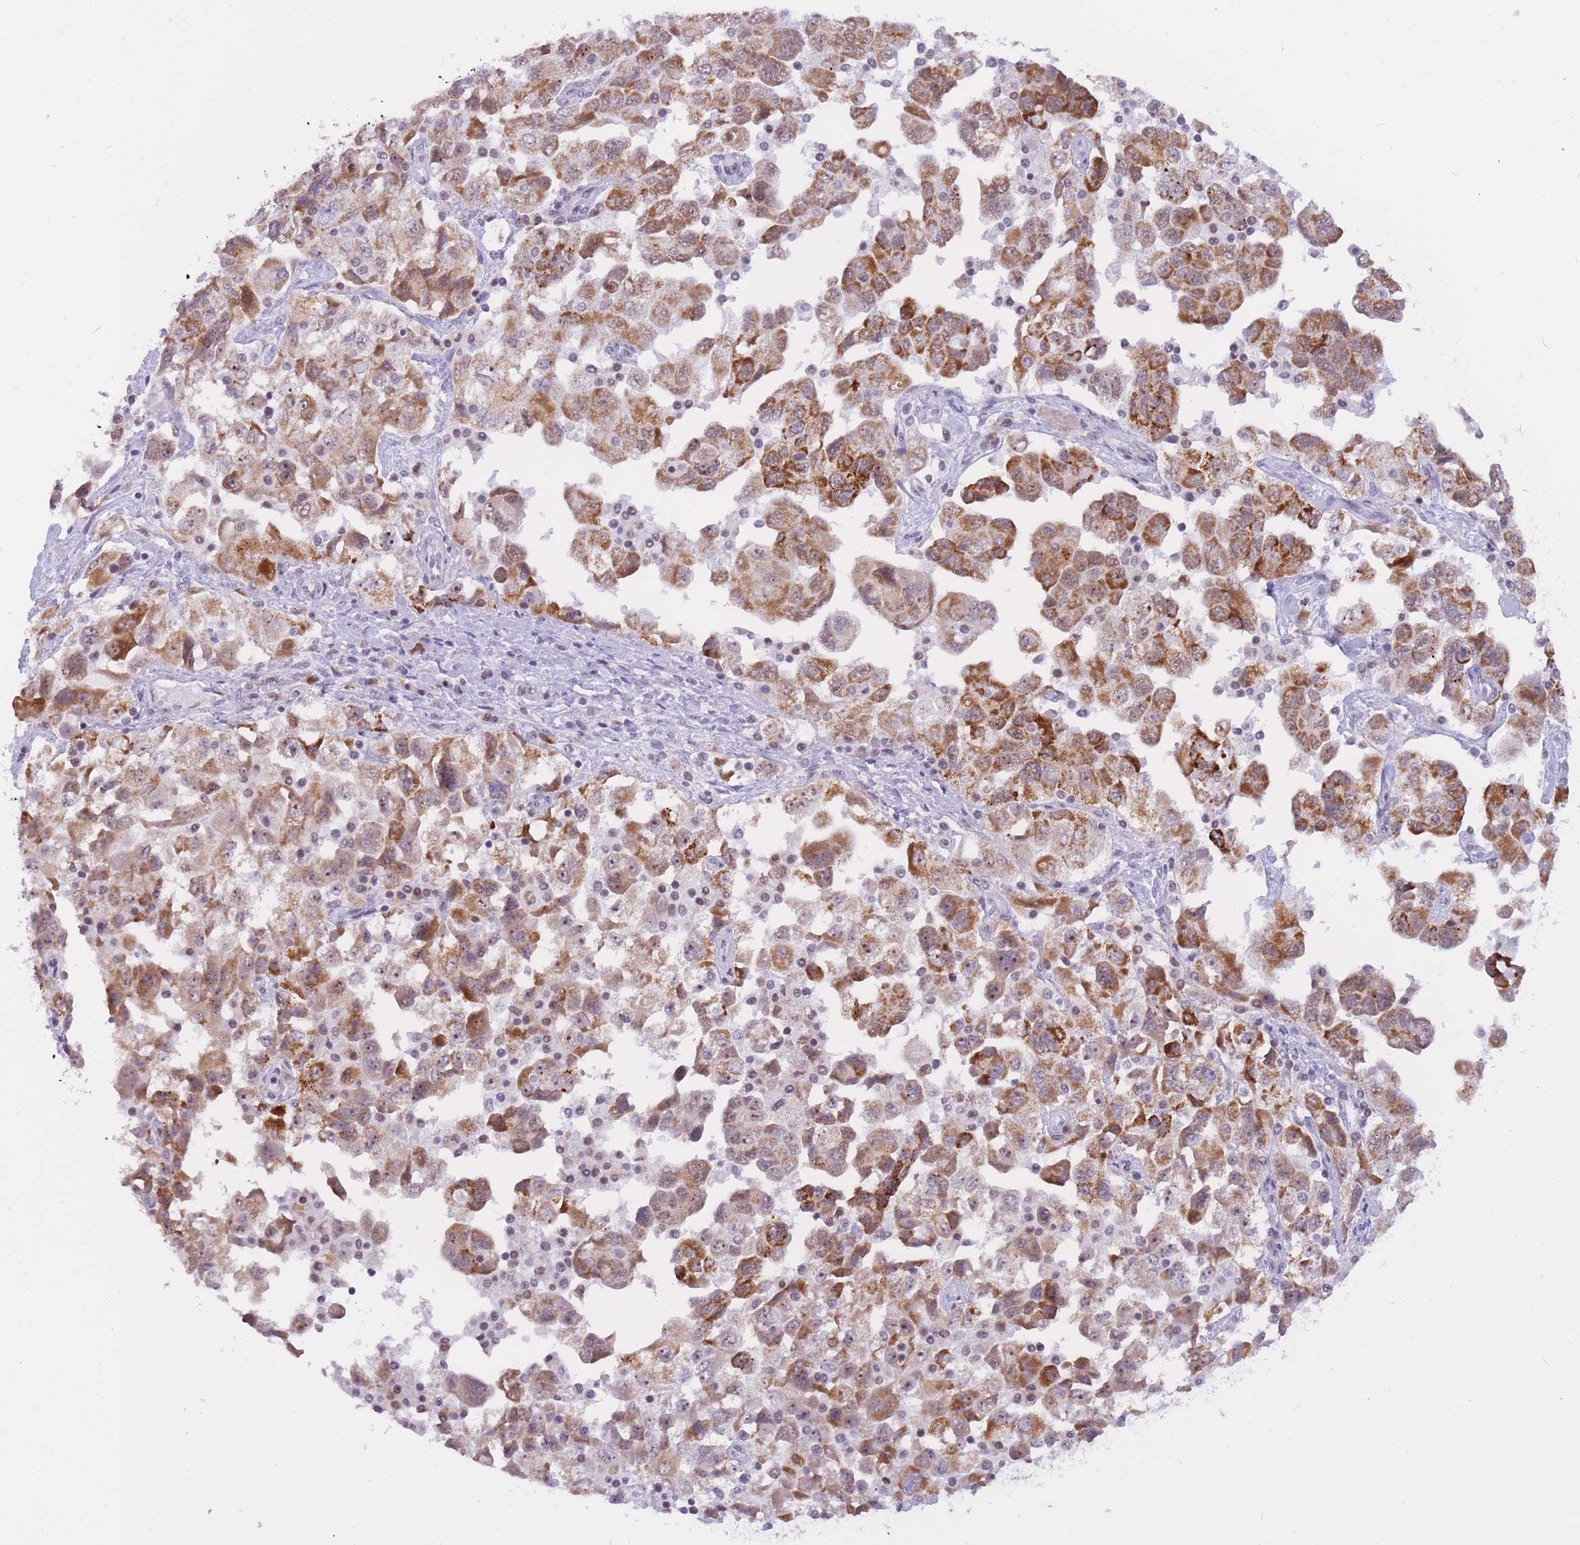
{"staining": {"intensity": "moderate", "quantity": ">75%", "location": "cytoplasmic/membranous"}, "tissue": "ovarian cancer", "cell_type": "Tumor cells", "image_type": "cancer", "snomed": [{"axis": "morphology", "description": "Carcinoma, NOS"}, {"axis": "morphology", "description": "Cystadenocarcinoma, serous, NOS"}, {"axis": "topography", "description": "Ovary"}], "caption": "Immunohistochemistry staining of ovarian cancer, which reveals medium levels of moderate cytoplasmic/membranous positivity in about >75% of tumor cells indicating moderate cytoplasmic/membranous protein staining. The staining was performed using DAB (3,3'-diaminobenzidine) (brown) for protein detection and nuclei were counterstained in hematoxylin (blue).", "gene": "CYP2B6", "patient": {"sex": "female", "age": 69}}